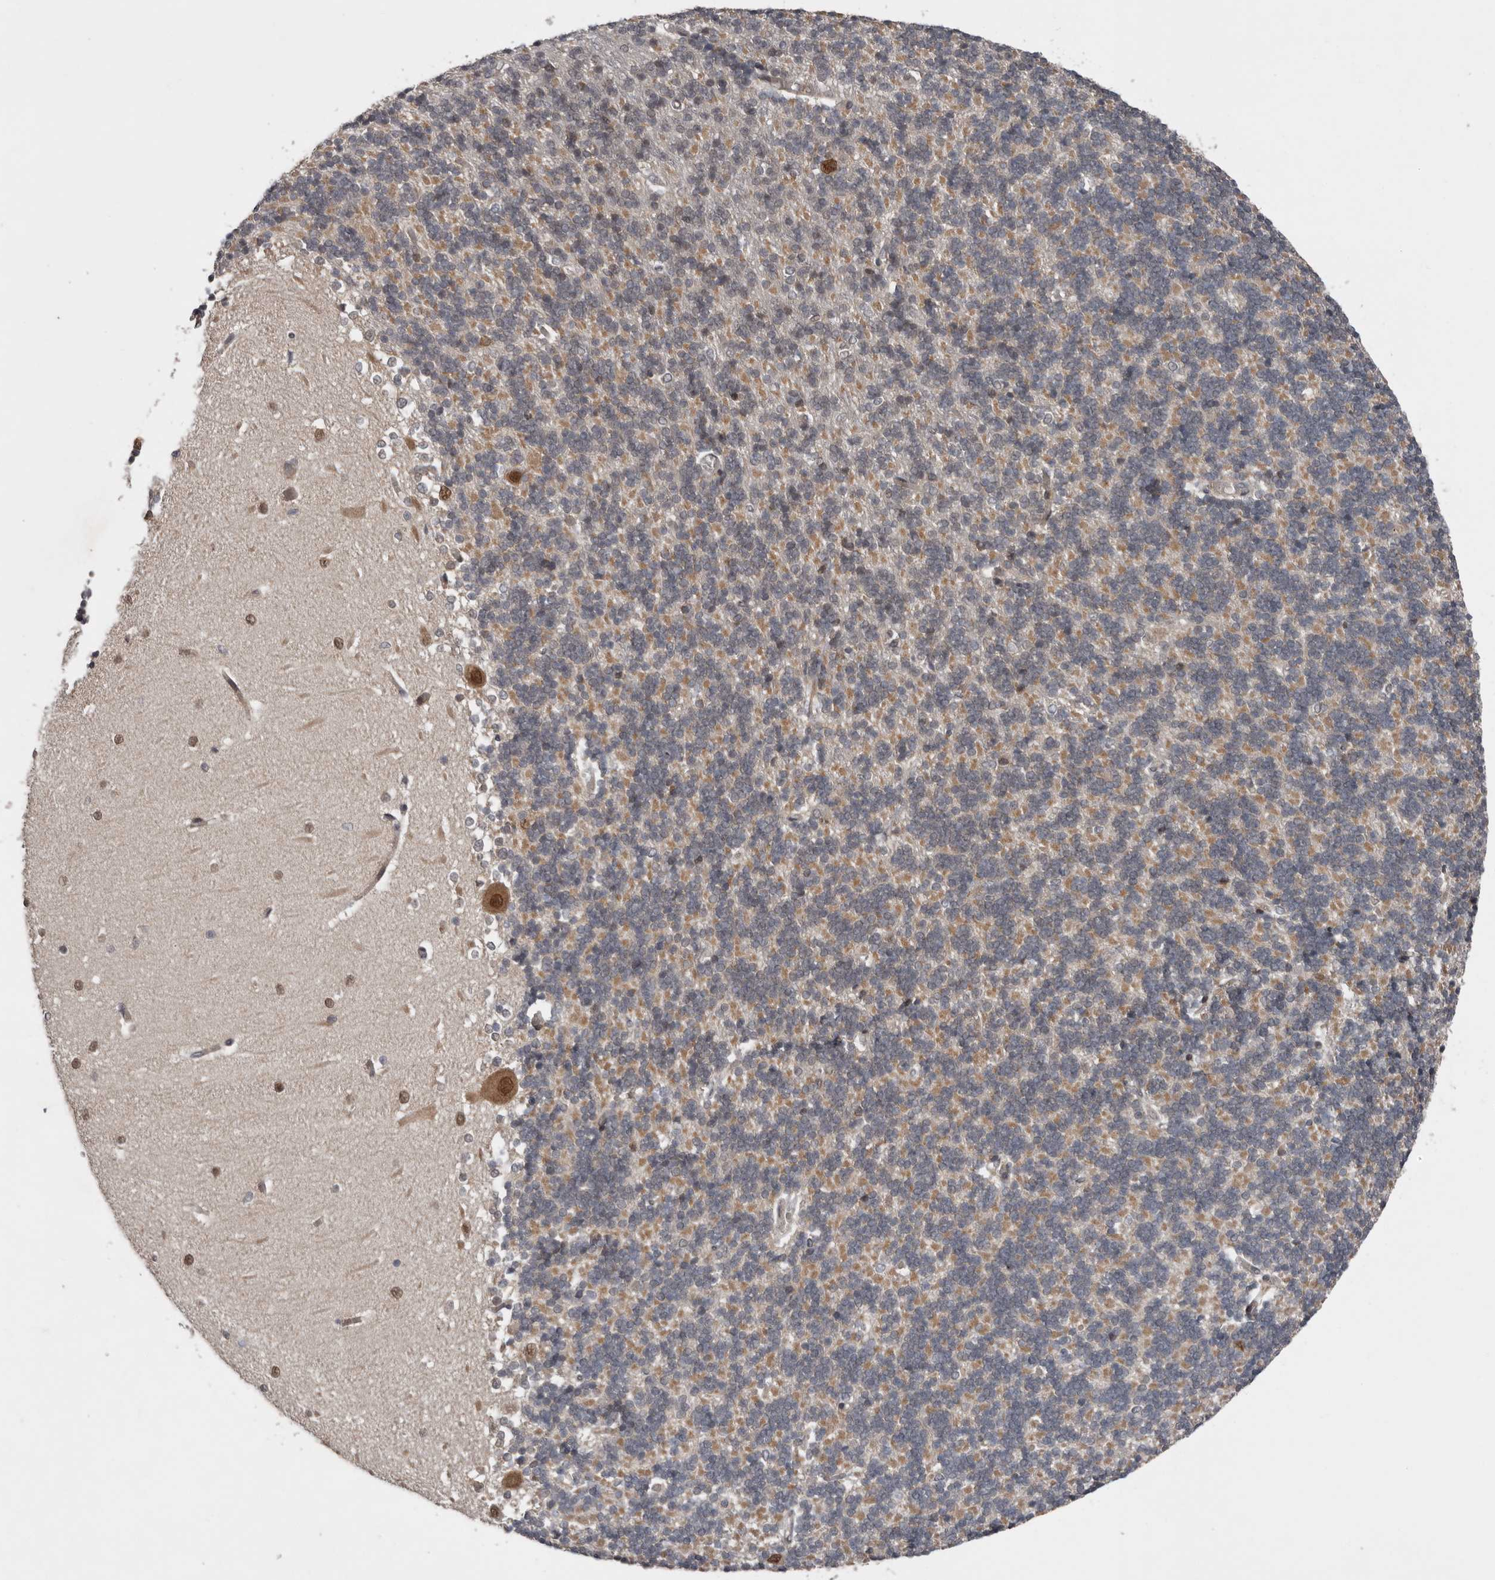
{"staining": {"intensity": "negative", "quantity": "none", "location": "none"}, "tissue": "cerebellum", "cell_type": "Cells in granular layer", "image_type": "normal", "snomed": [{"axis": "morphology", "description": "Normal tissue, NOS"}, {"axis": "topography", "description": "Cerebellum"}], "caption": "Immunohistochemistry of unremarkable human cerebellum displays no expression in cells in granular layer.", "gene": "CHML", "patient": {"sex": "male", "age": 37}}